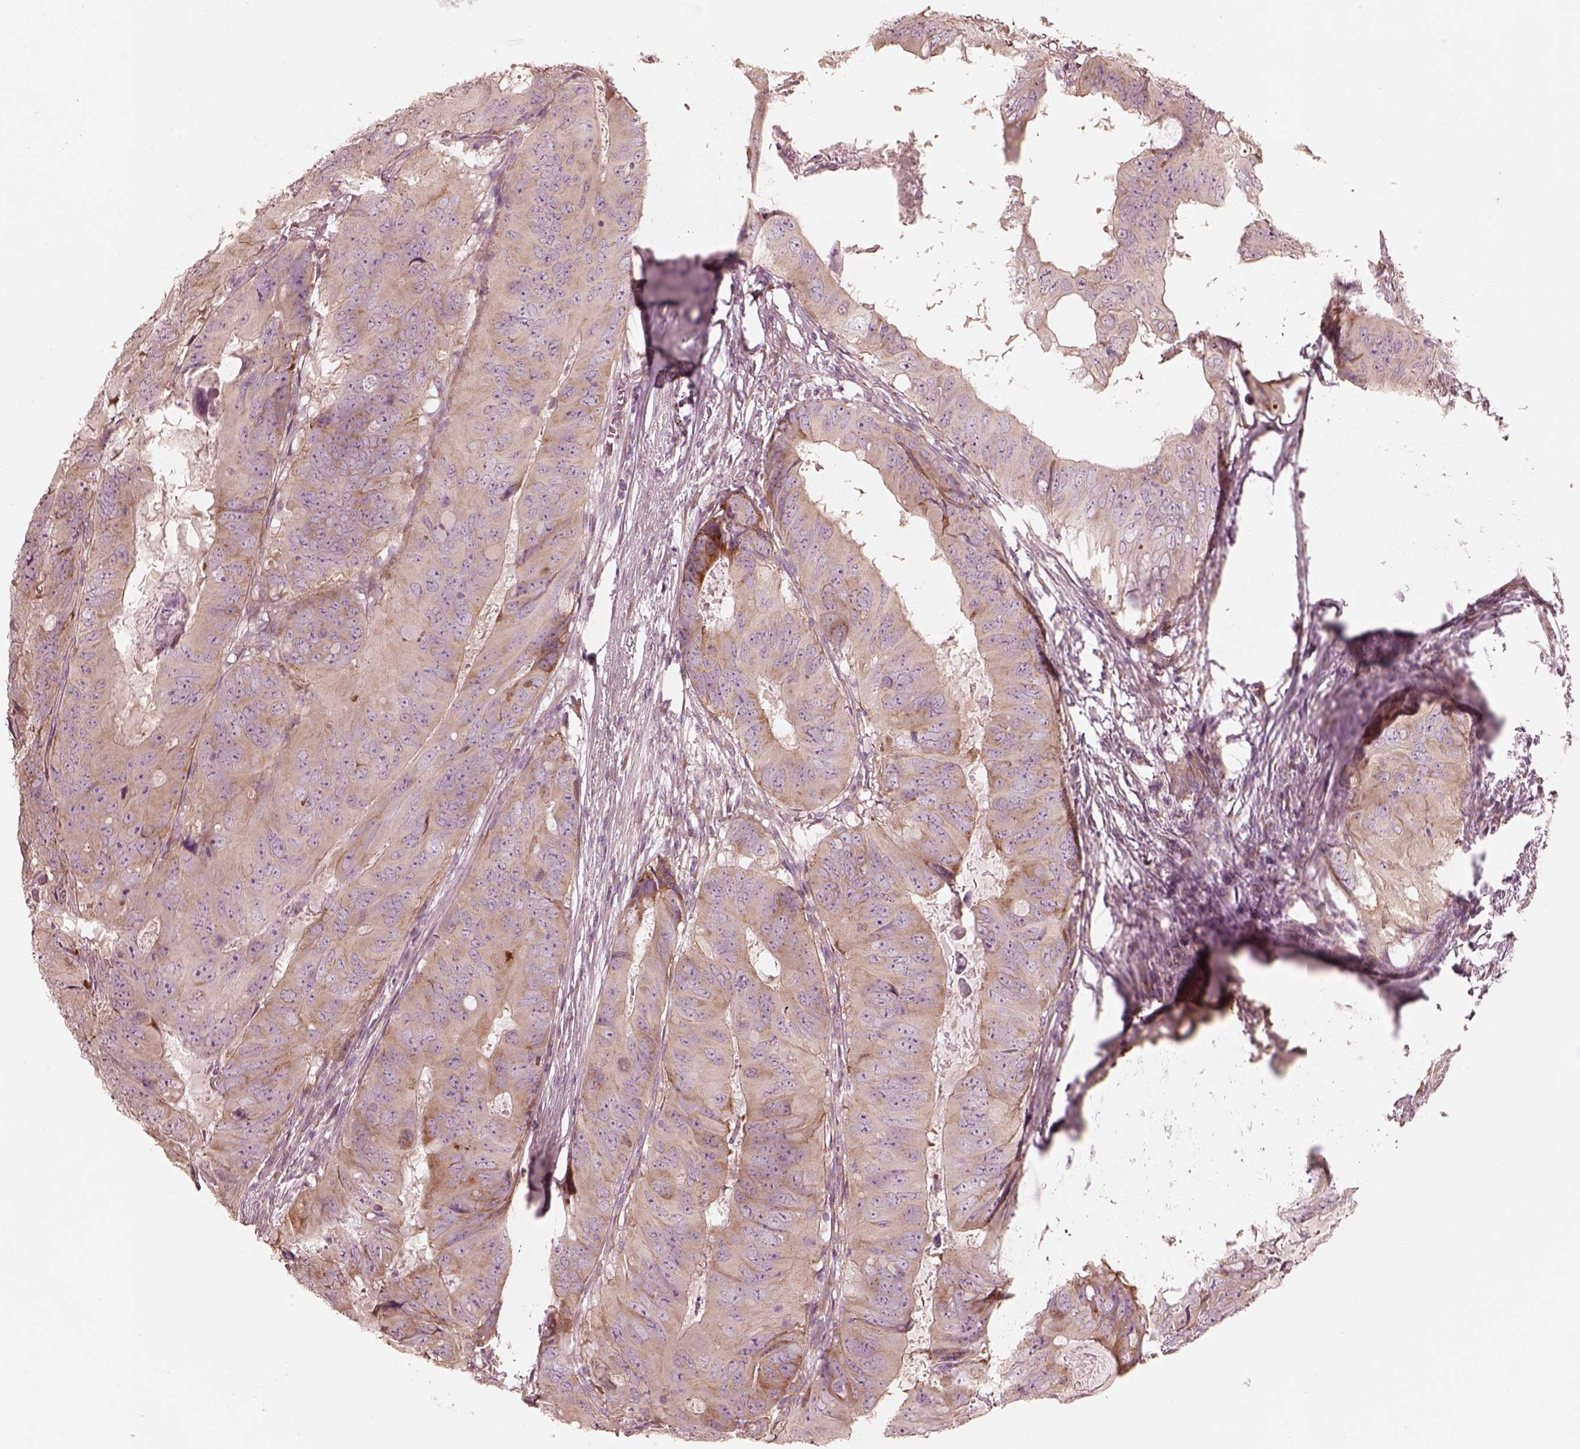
{"staining": {"intensity": "moderate", "quantity": "<25%", "location": "cytoplasmic/membranous"}, "tissue": "colorectal cancer", "cell_type": "Tumor cells", "image_type": "cancer", "snomed": [{"axis": "morphology", "description": "Adenocarcinoma, NOS"}, {"axis": "topography", "description": "Colon"}], "caption": "Protein expression analysis of human colorectal cancer reveals moderate cytoplasmic/membranous positivity in about <25% of tumor cells.", "gene": "RAB3C", "patient": {"sex": "male", "age": 79}}